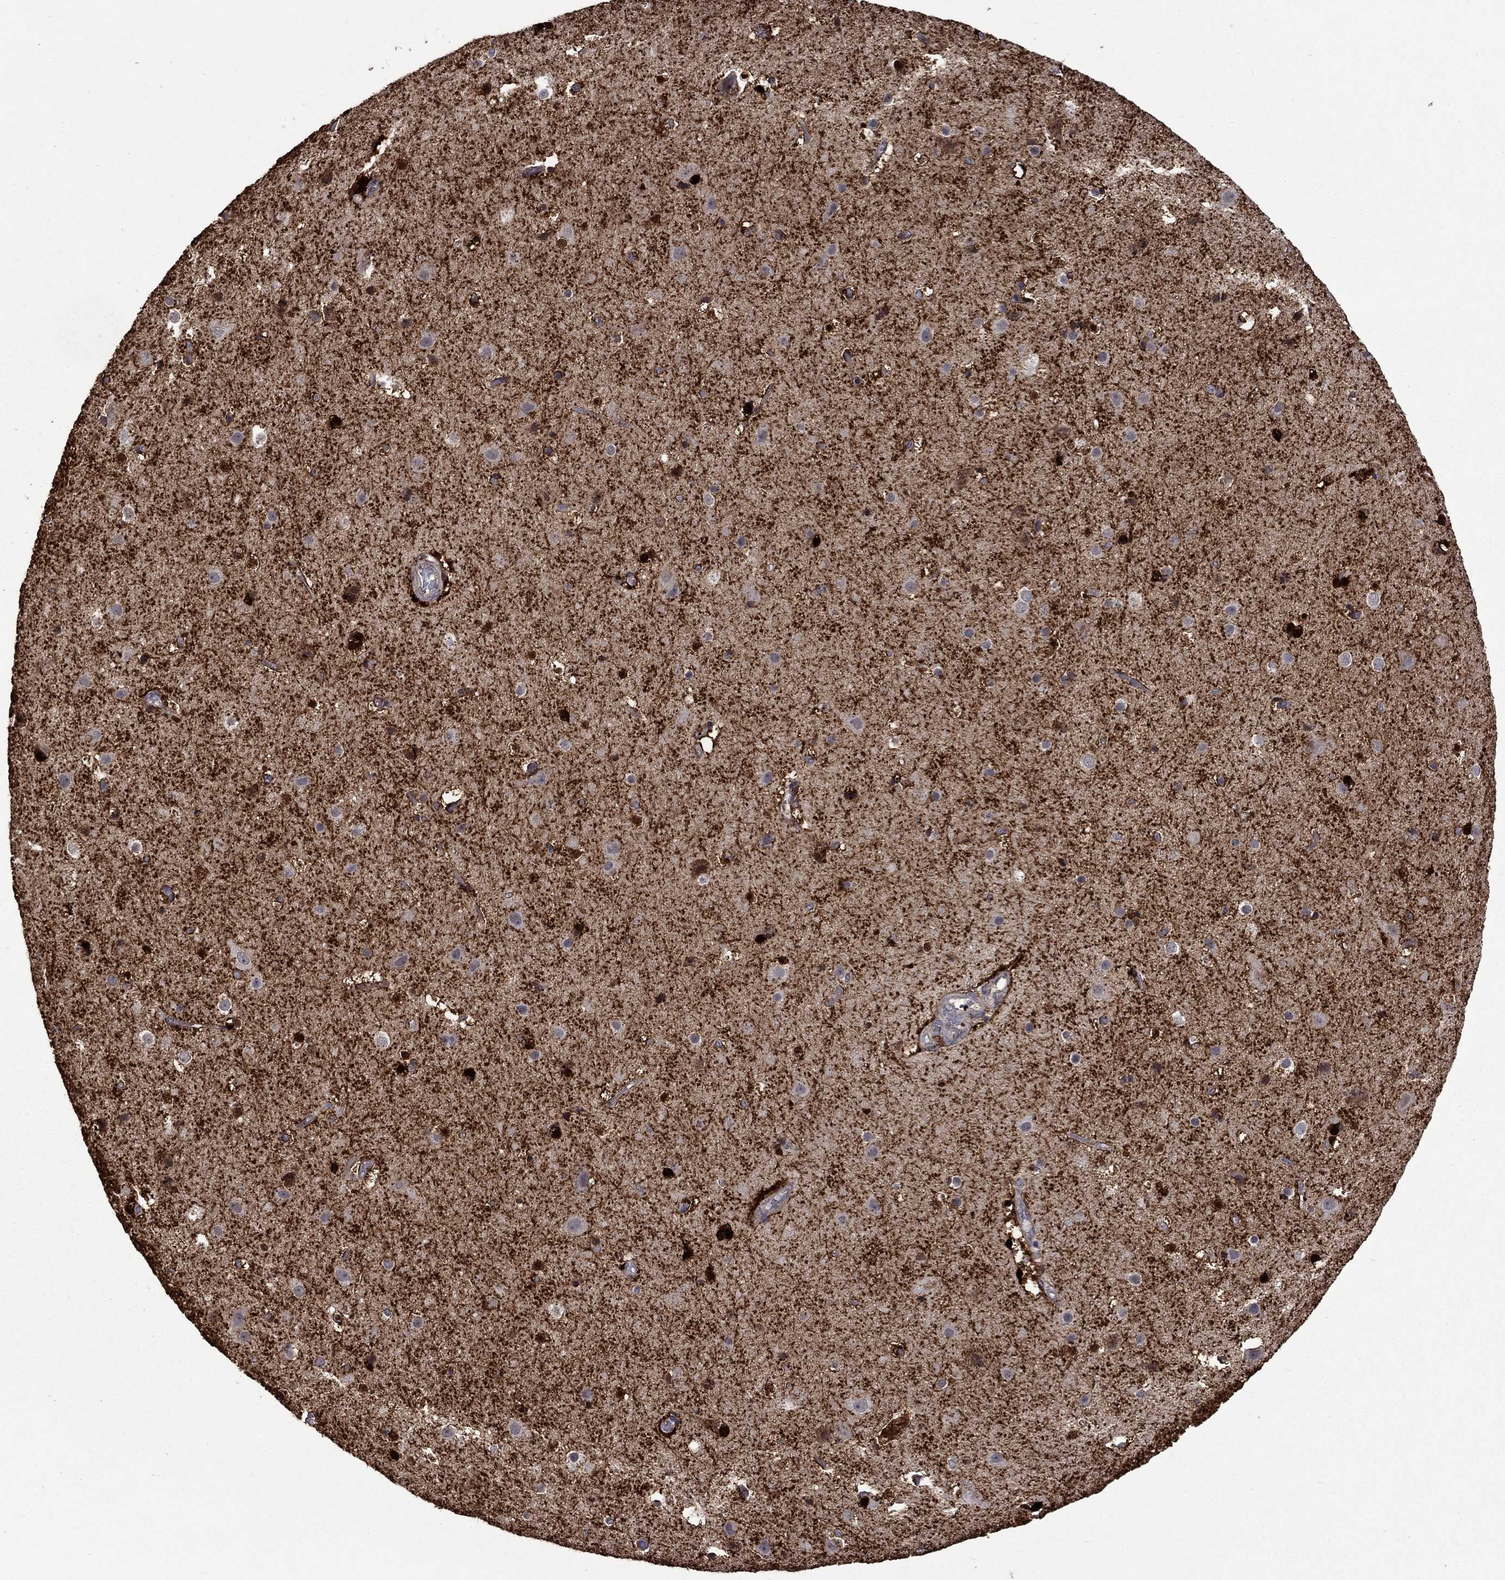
{"staining": {"intensity": "negative", "quantity": "none", "location": "none"}, "tissue": "cerebral cortex", "cell_type": "Endothelial cells", "image_type": "normal", "snomed": [{"axis": "morphology", "description": "Normal tissue, NOS"}, {"axis": "topography", "description": "Cerebral cortex"}], "caption": "DAB immunohistochemical staining of normal human cerebral cortex exhibits no significant staining in endothelial cells.", "gene": "CBR1", "patient": {"sex": "female", "age": 52}}